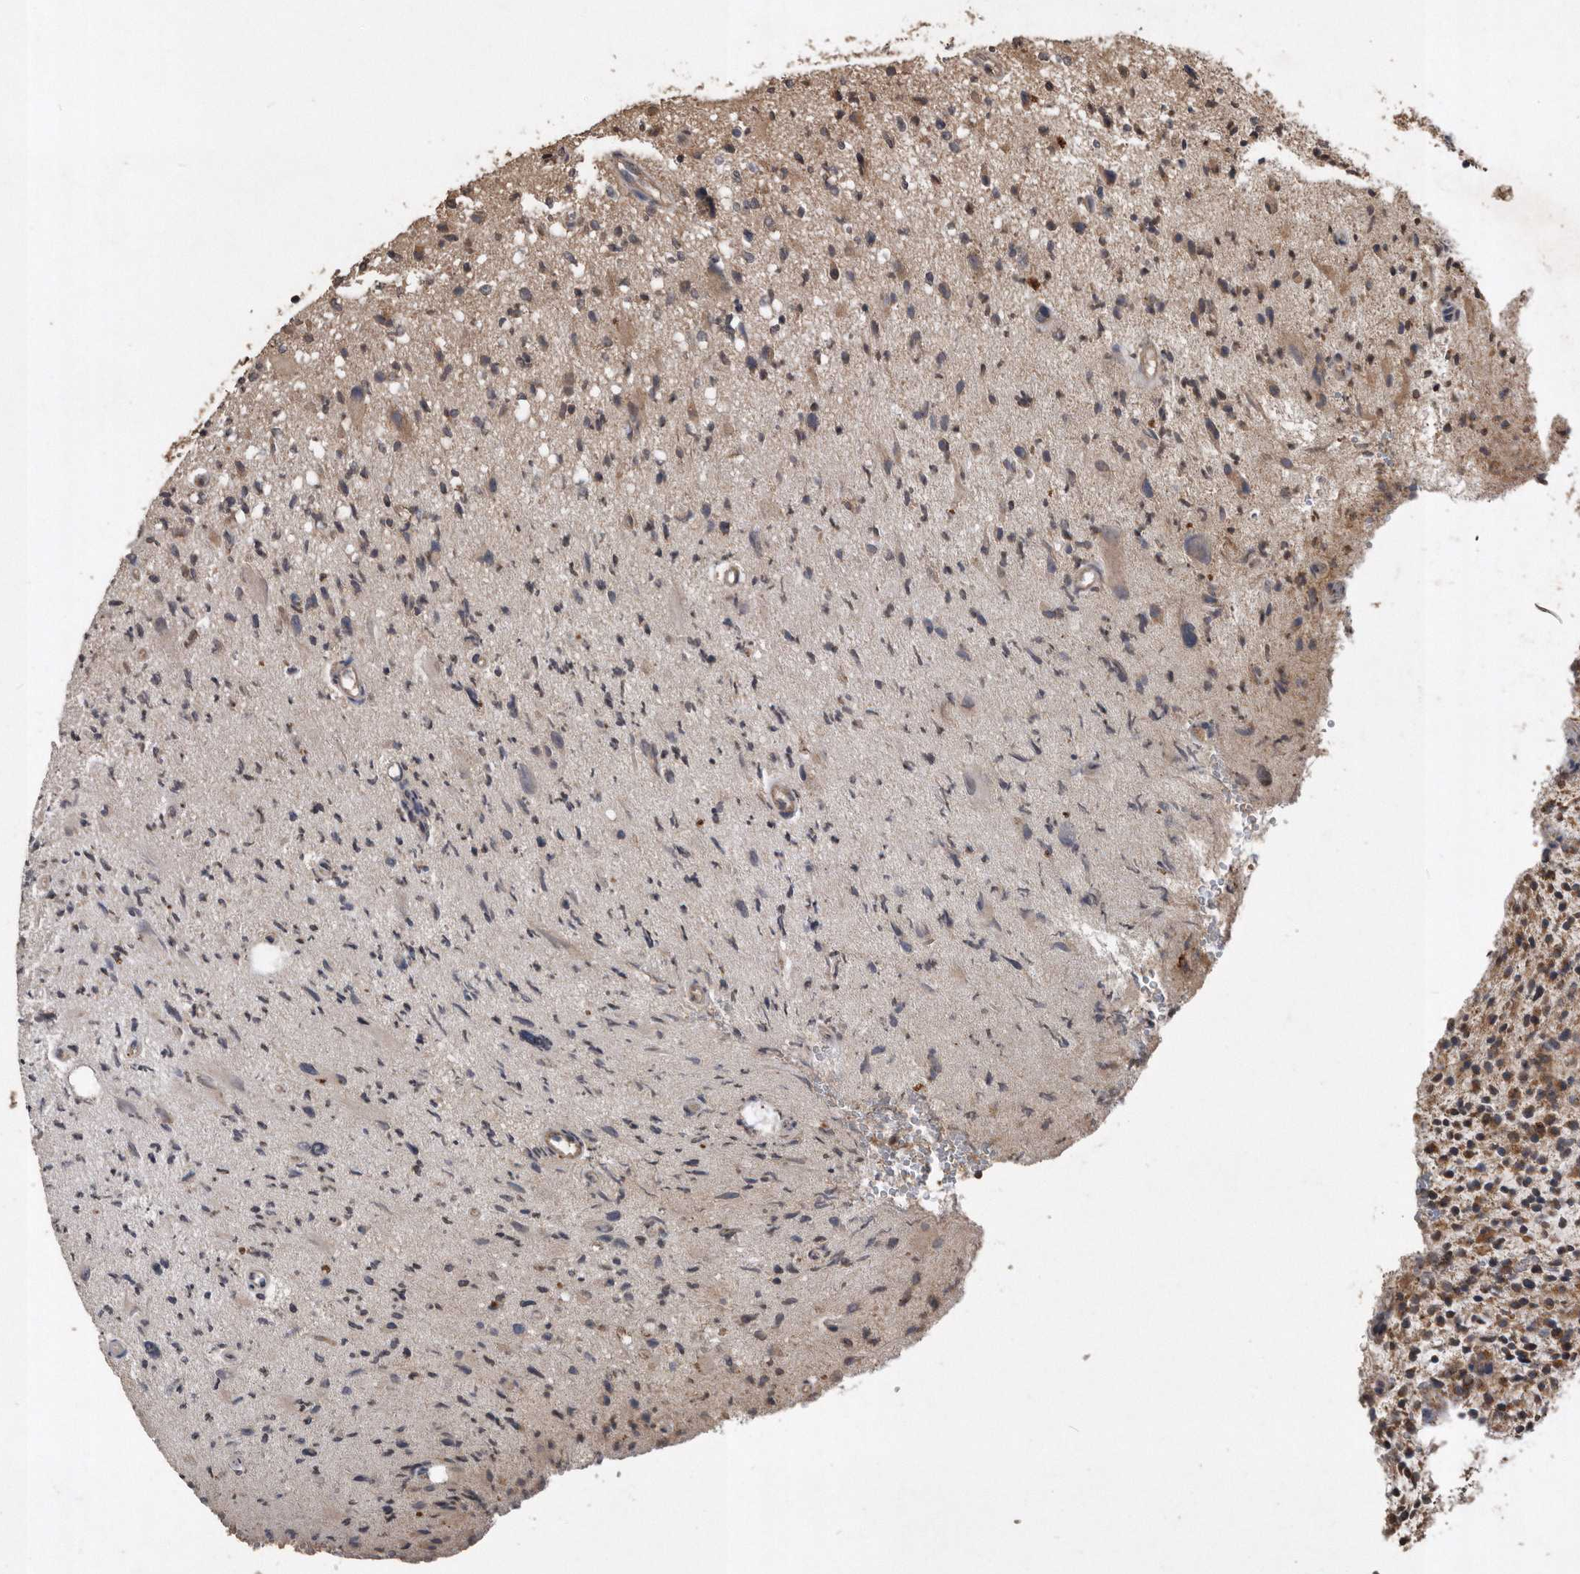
{"staining": {"intensity": "moderate", "quantity": "25%-75%", "location": "cytoplasmic/membranous"}, "tissue": "glioma", "cell_type": "Tumor cells", "image_type": "cancer", "snomed": [{"axis": "morphology", "description": "Glioma, malignant, High grade"}, {"axis": "topography", "description": "Brain"}], "caption": "Immunohistochemical staining of glioma exhibits medium levels of moderate cytoplasmic/membranous protein positivity in approximately 25%-75% of tumor cells.", "gene": "NRBP1", "patient": {"sex": "male", "age": 48}}